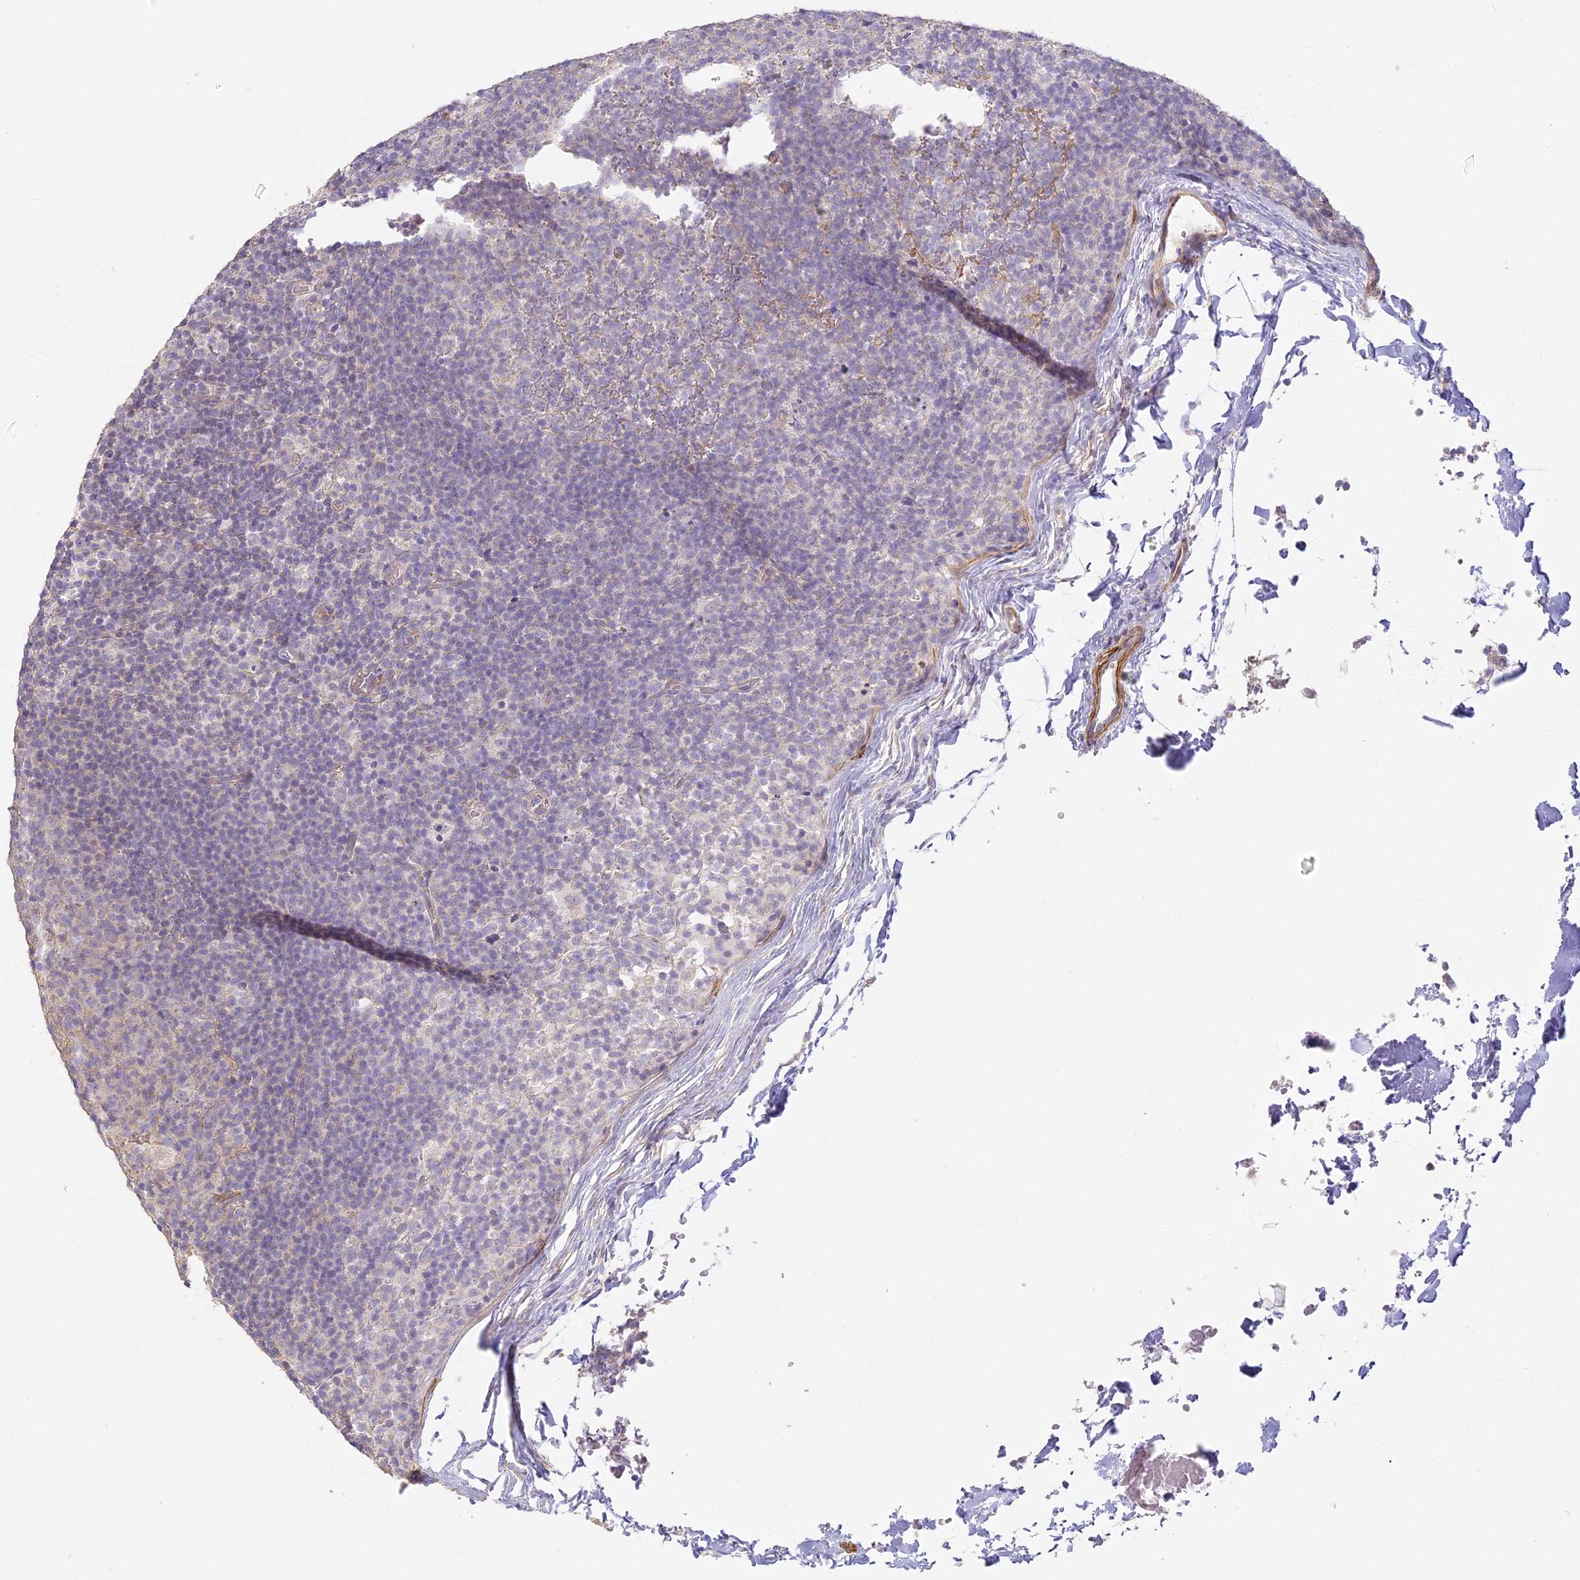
{"staining": {"intensity": "negative", "quantity": "none", "location": "none"}, "tissue": "lymph node", "cell_type": "Germinal center cells", "image_type": "normal", "snomed": [{"axis": "morphology", "description": "Normal tissue, NOS"}, {"axis": "morphology", "description": "Inflammation, NOS"}, {"axis": "topography", "description": "Lymph node"}], "caption": "Photomicrograph shows no protein staining in germinal center cells of benign lymph node.", "gene": "MED28", "patient": {"sex": "male", "age": 55}}